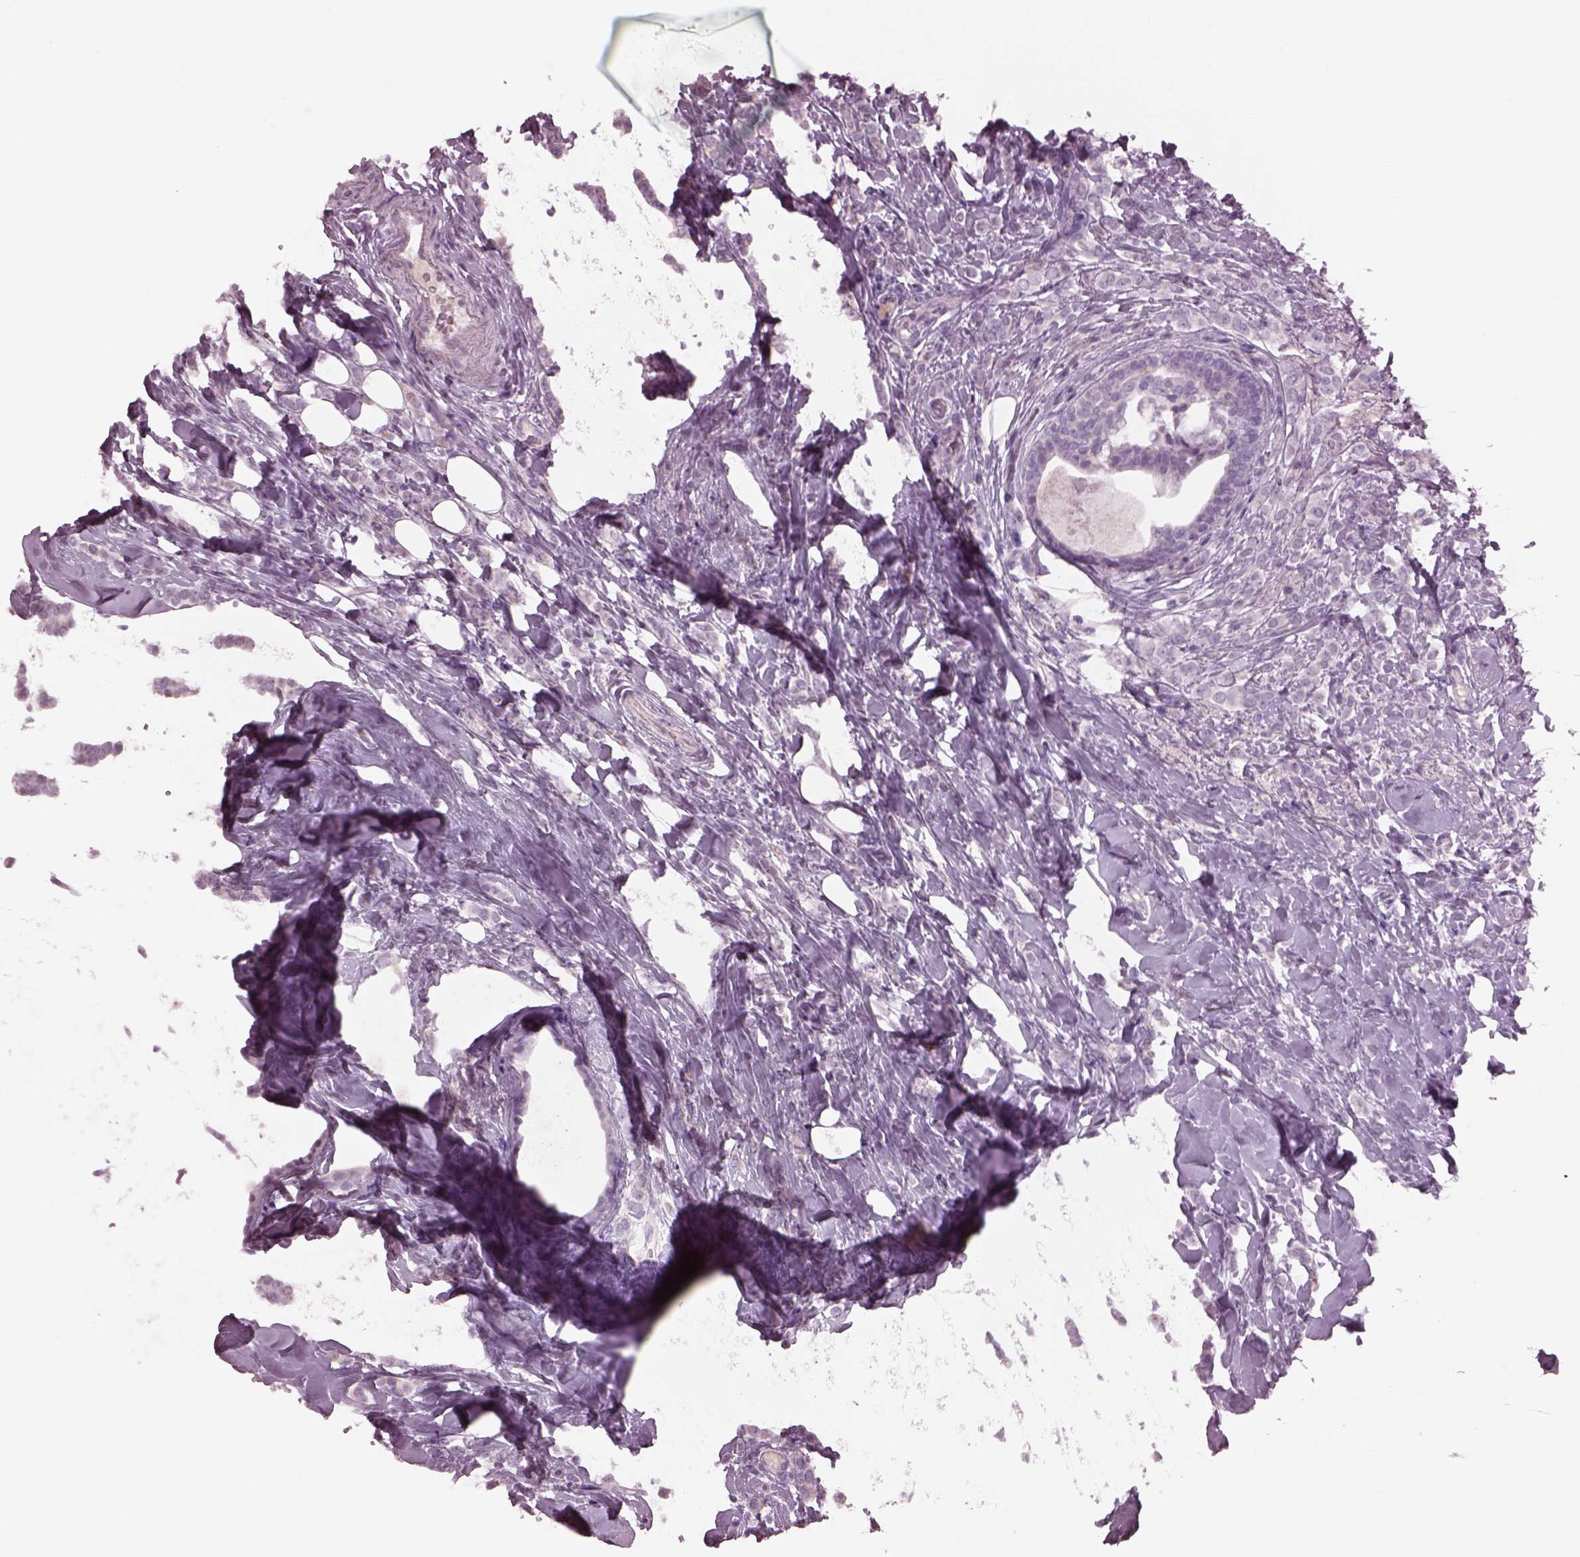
{"staining": {"intensity": "negative", "quantity": "none", "location": "none"}, "tissue": "breast cancer", "cell_type": "Tumor cells", "image_type": "cancer", "snomed": [{"axis": "morphology", "description": "Lobular carcinoma"}, {"axis": "topography", "description": "Breast"}], "caption": "This is an immunohistochemistry (IHC) image of human breast cancer (lobular carcinoma). There is no expression in tumor cells.", "gene": "CYLC1", "patient": {"sex": "female", "age": 49}}